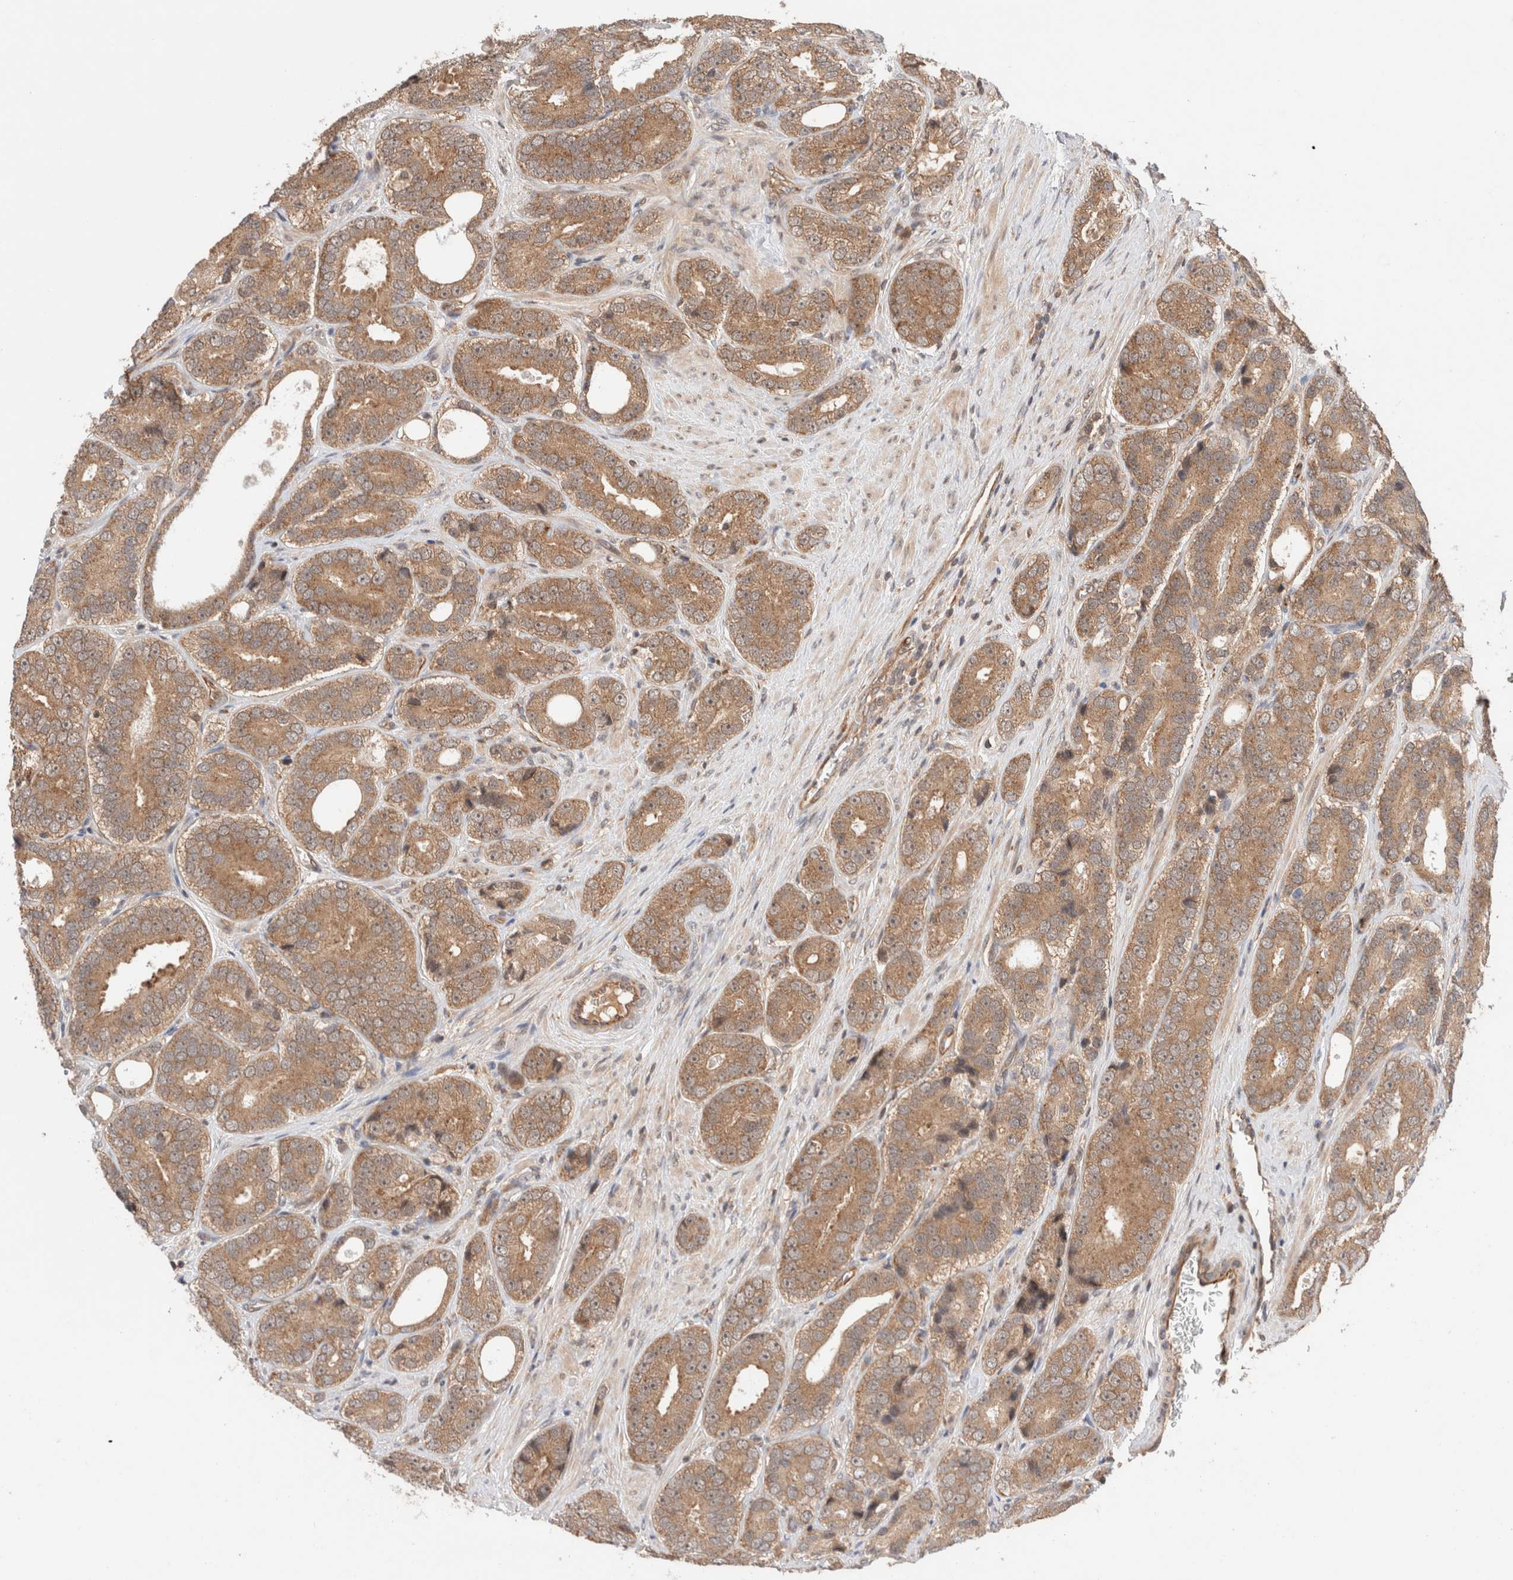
{"staining": {"intensity": "moderate", "quantity": ">75%", "location": "cytoplasmic/membranous"}, "tissue": "prostate cancer", "cell_type": "Tumor cells", "image_type": "cancer", "snomed": [{"axis": "morphology", "description": "Adenocarcinoma, High grade"}, {"axis": "topography", "description": "Prostate"}], "caption": "Approximately >75% of tumor cells in human prostate cancer (high-grade adenocarcinoma) display moderate cytoplasmic/membranous protein expression as visualized by brown immunohistochemical staining.", "gene": "SIKE1", "patient": {"sex": "male", "age": 56}}